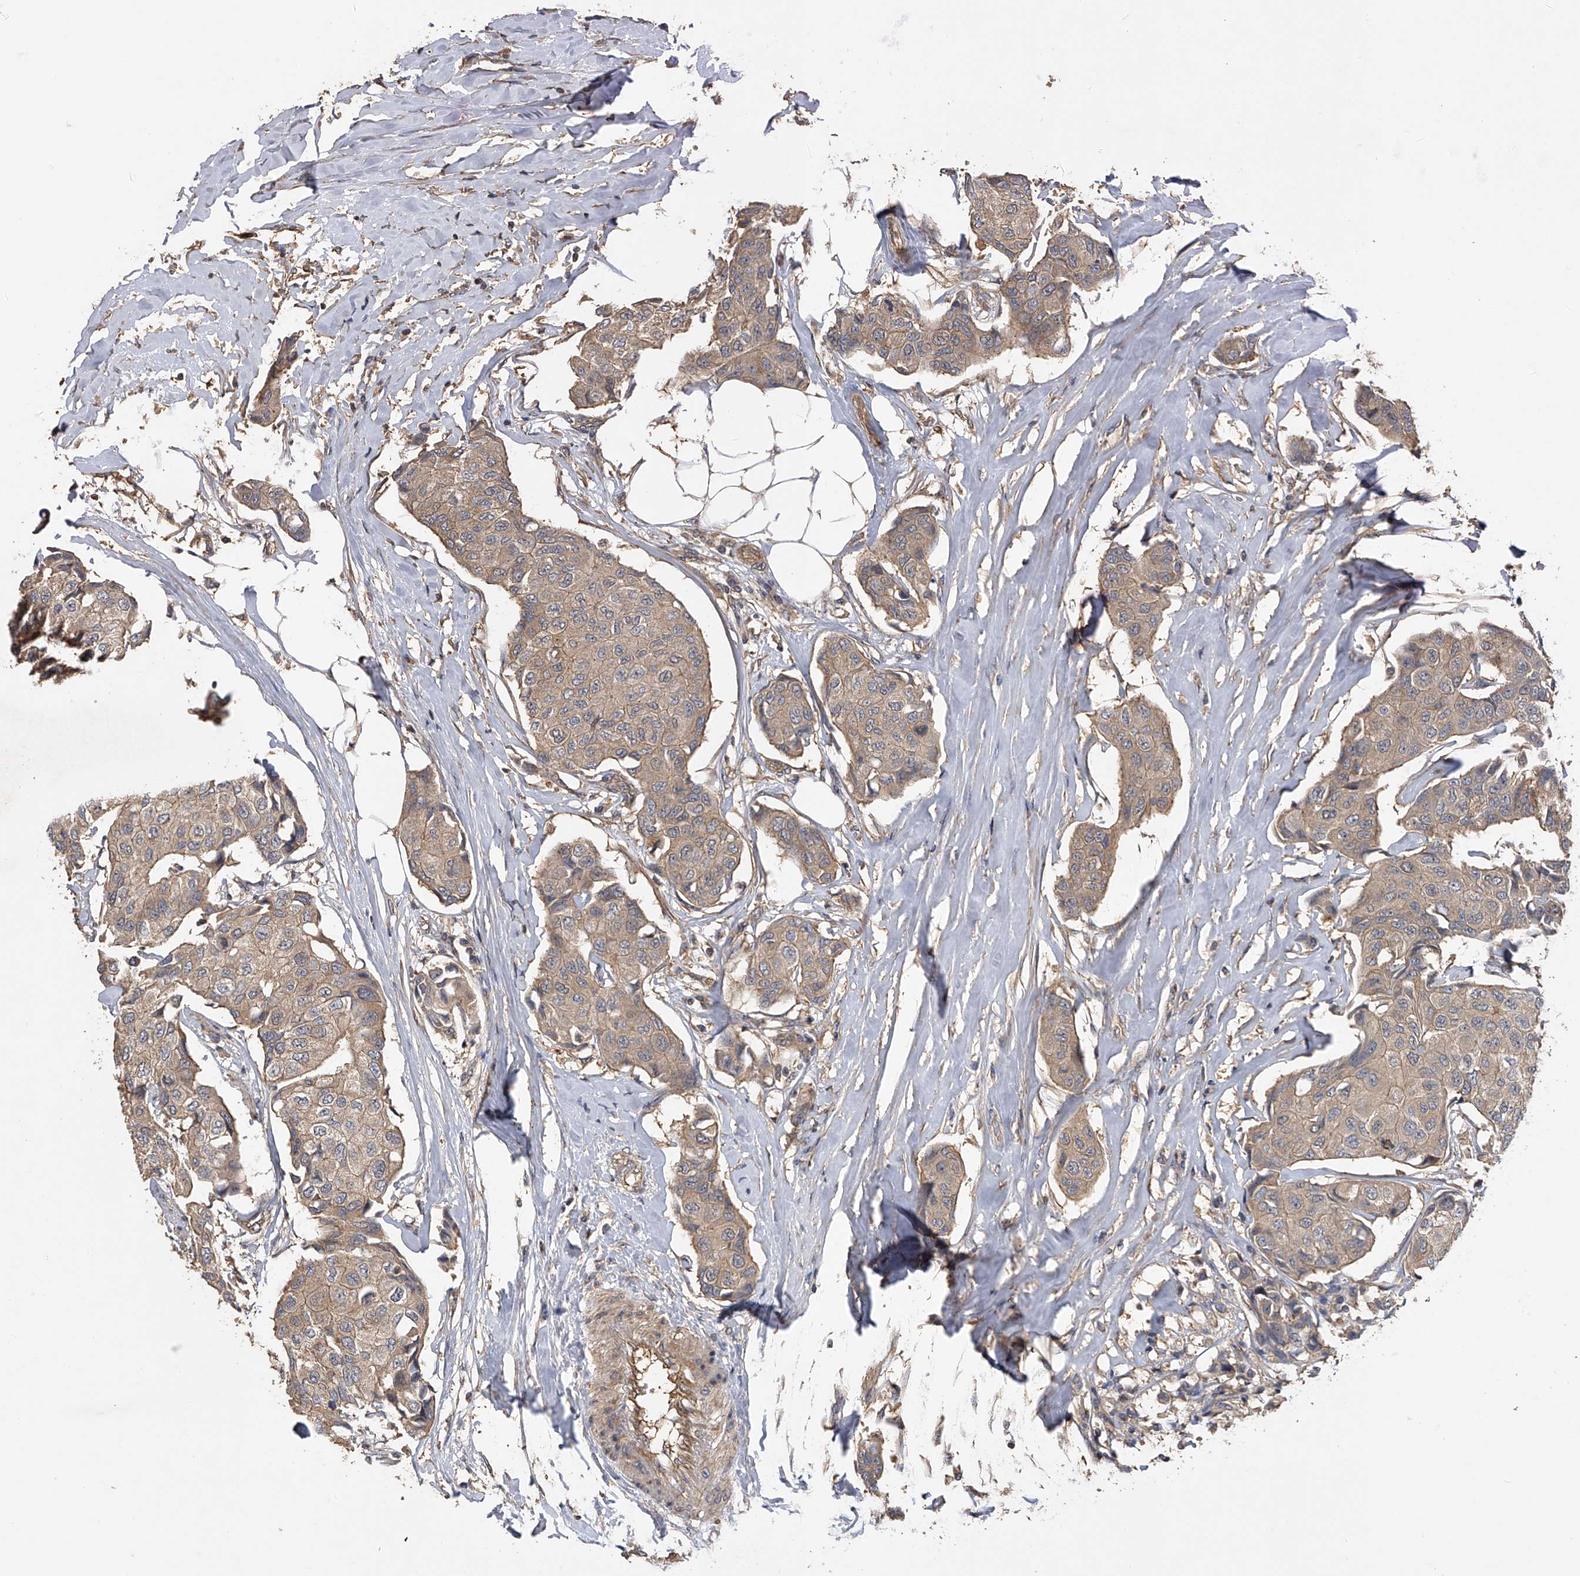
{"staining": {"intensity": "moderate", "quantity": ">75%", "location": "cytoplasmic/membranous"}, "tissue": "breast cancer", "cell_type": "Tumor cells", "image_type": "cancer", "snomed": [{"axis": "morphology", "description": "Duct carcinoma"}, {"axis": "topography", "description": "Breast"}], "caption": "Human breast cancer (infiltrating ductal carcinoma) stained with a brown dye displays moderate cytoplasmic/membranous positive positivity in approximately >75% of tumor cells.", "gene": "PTPRA", "patient": {"sex": "female", "age": 80}}